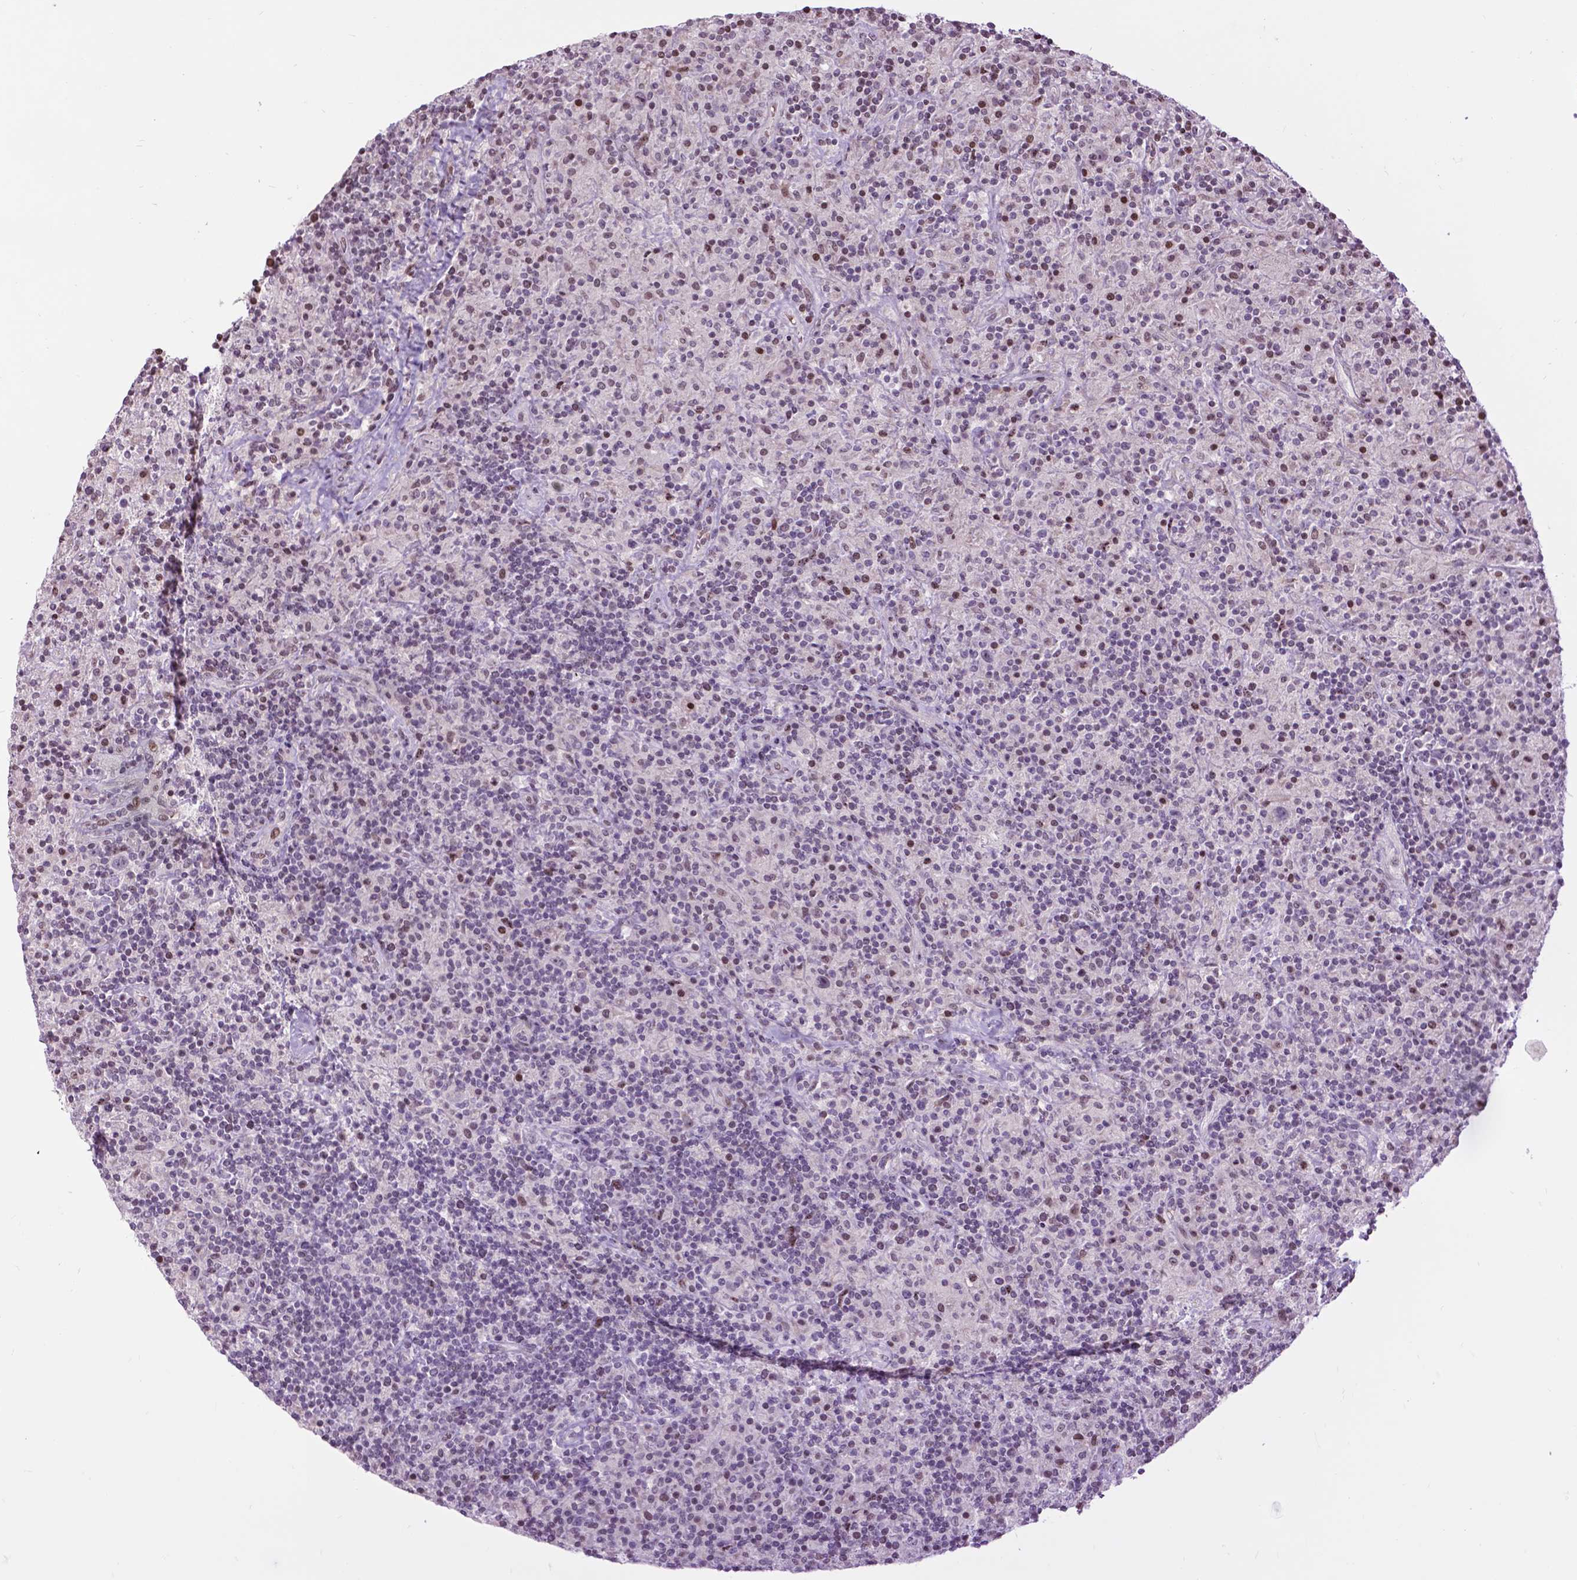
{"staining": {"intensity": "negative", "quantity": "none", "location": "none"}, "tissue": "lymphoma", "cell_type": "Tumor cells", "image_type": "cancer", "snomed": [{"axis": "morphology", "description": "Hodgkin's disease, NOS"}, {"axis": "topography", "description": "Lymph node"}], "caption": "Immunohistochemistry micrograph of neoplastic tissue: lymphoma stained with DAB (3,3'-diaminobenzidine) exhibits no significant protein positivity in tumor cells.", "gene": "PTPN18", "patient": {"sex": "male", "age": 70}}